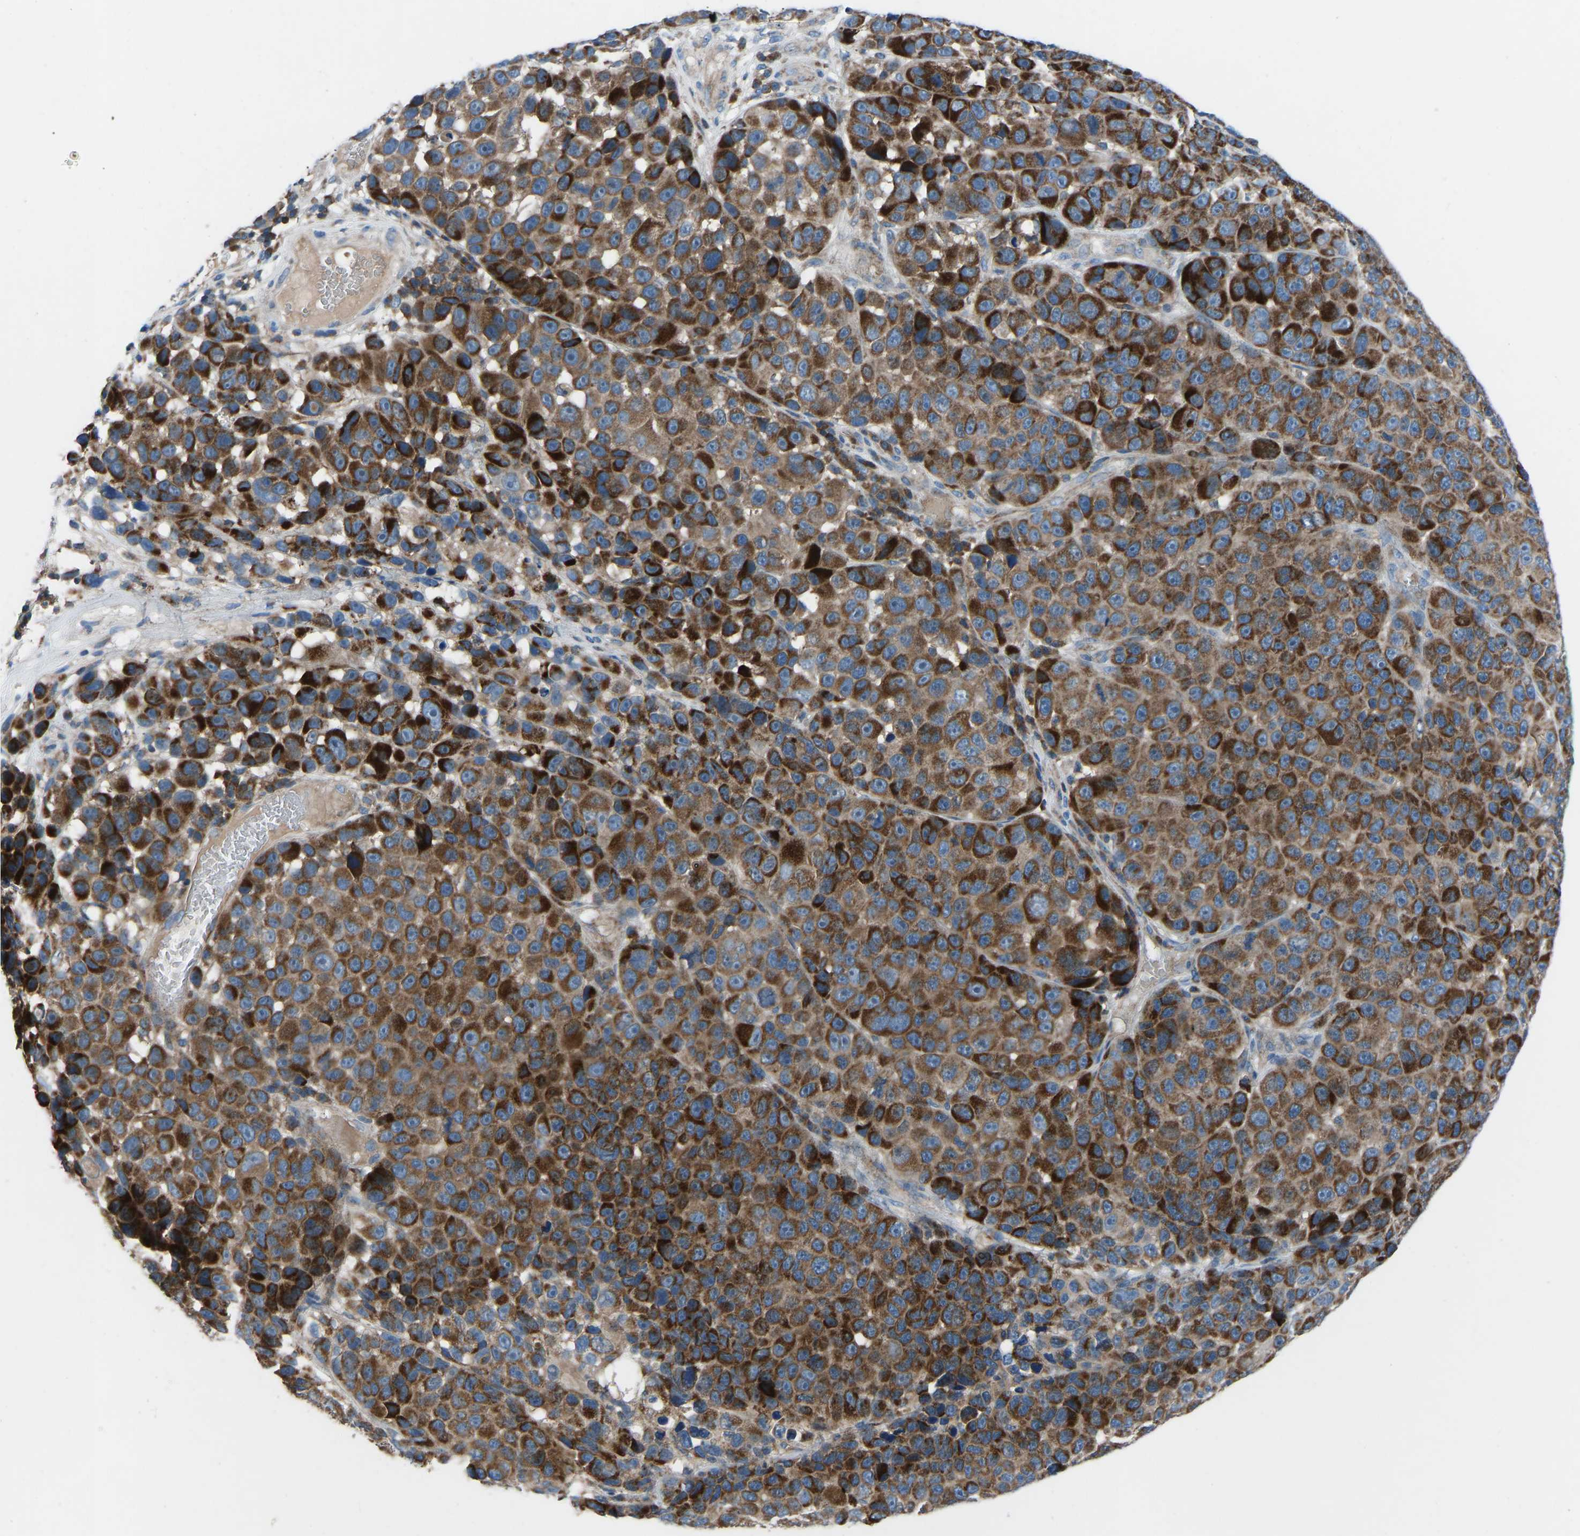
{"staining": {"intensity": "strong", "quantity": ">75%", "location": "cytoplasmic/membranous"}, "tissue": "melanoma", "cell_type": "Tumor cells", "image_type": "cancer", "snomed": [{"axis": "morphology", "description": "Malignant melanoma, NOS"}, {"axis": "topography", "description": "Skin"}], "caption": "Malignant melanoma stained with a brown dye shows strong cytoplasmic/membranous positive staining in about >75% of tumor cells.", "gene": "GRK6", "patient": {"sex": "male", "age": 53}}